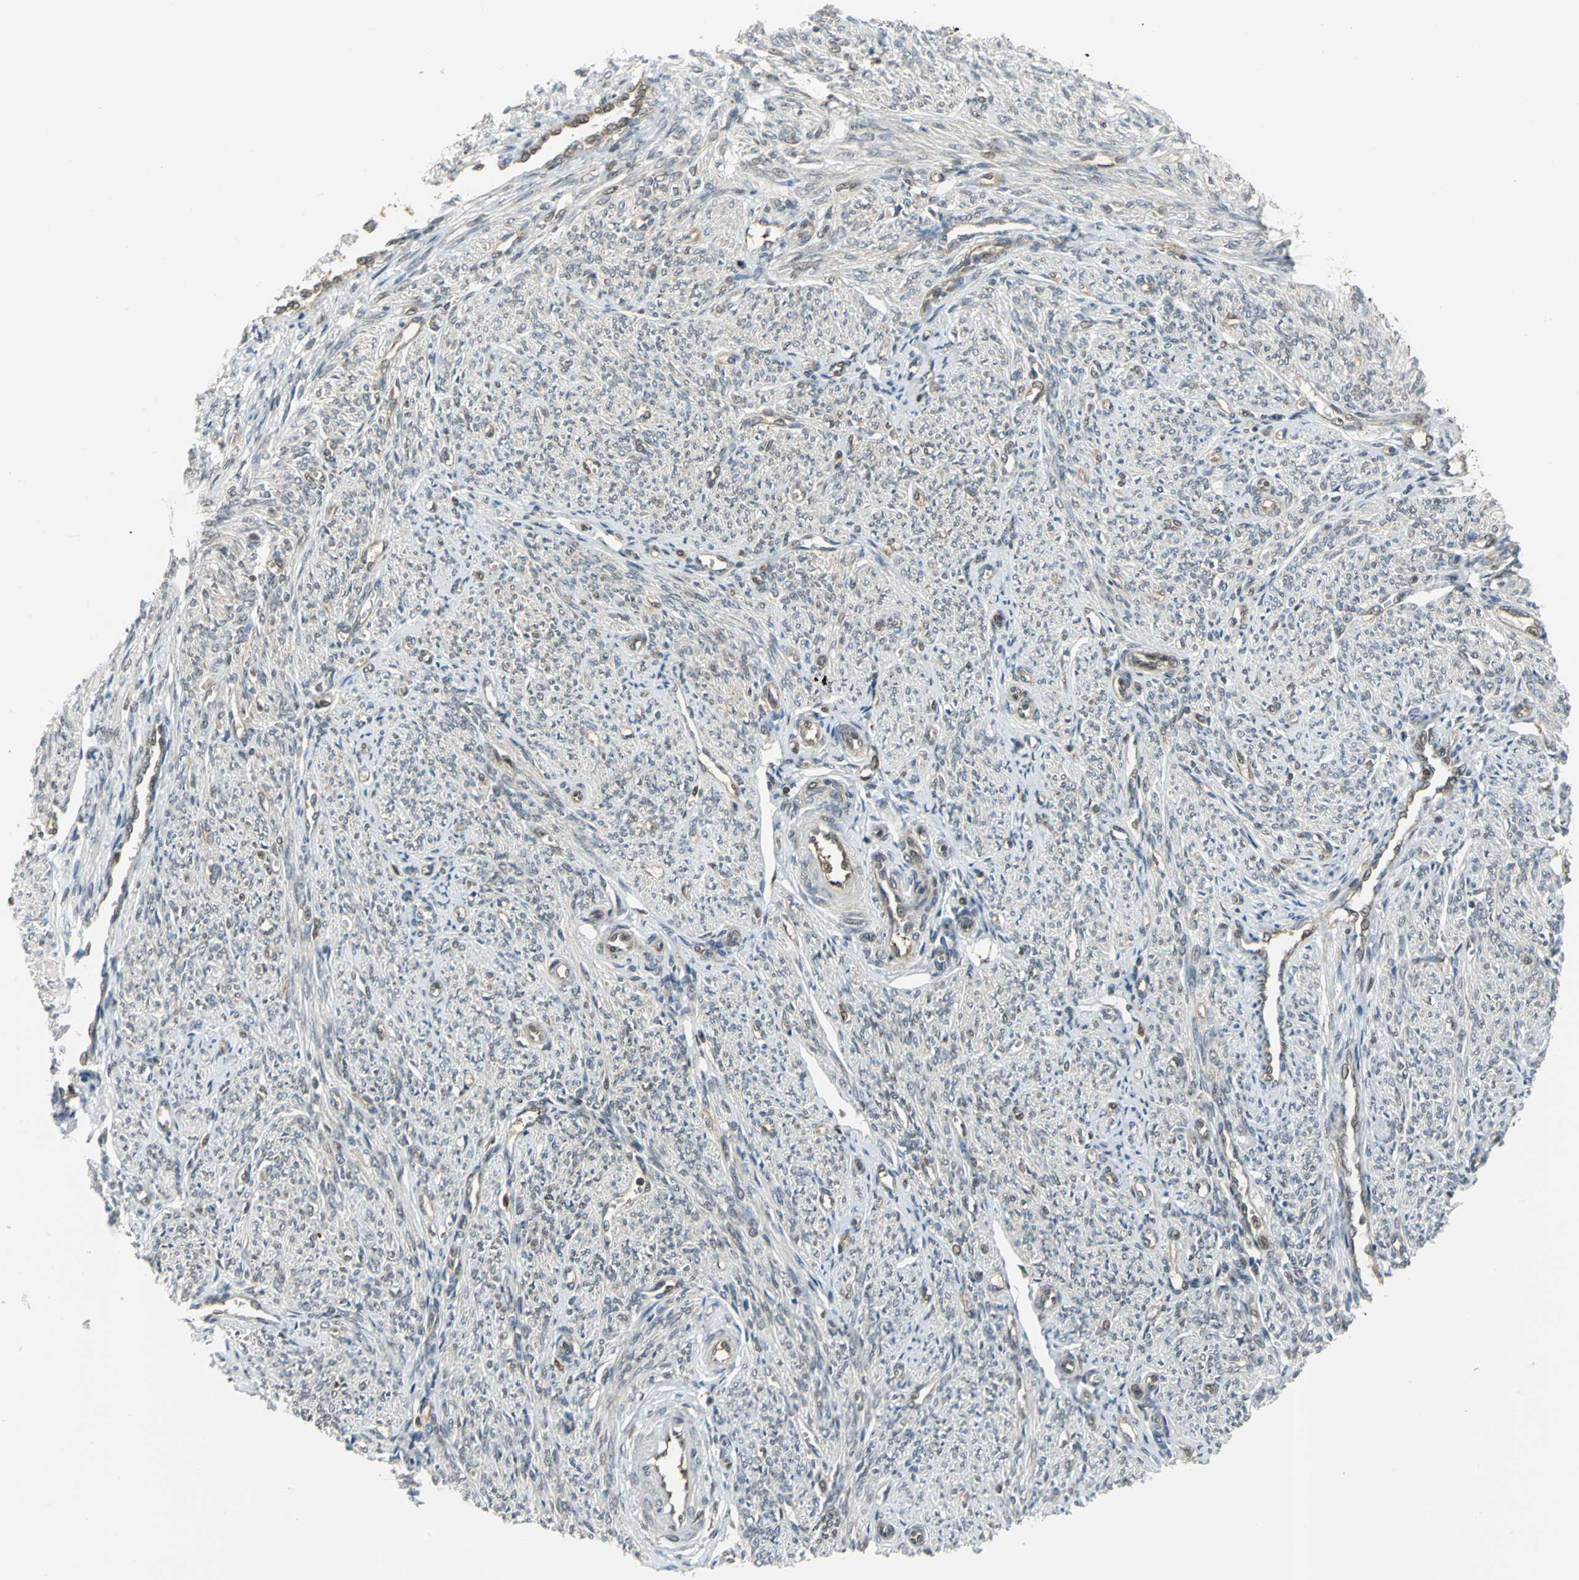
{"staining": {"intensity": "weak", "quantity": "<25%", "location": "nuclear"}, "tissue": "smooth muscle", "cell_type": "Smooth muscle cells", "image_type": "normal", "snomed": [{"axis": "morphology", "description": "Normal tissue, NOS"}, {"axis": "topography", "description": "Smooth muscle"}], "caption": "Smooth muscle cells show no significant protein positivity in benign smooth muscle.", "gene": "PSMA4", "patient": {"sex": "female", "age": 65}}